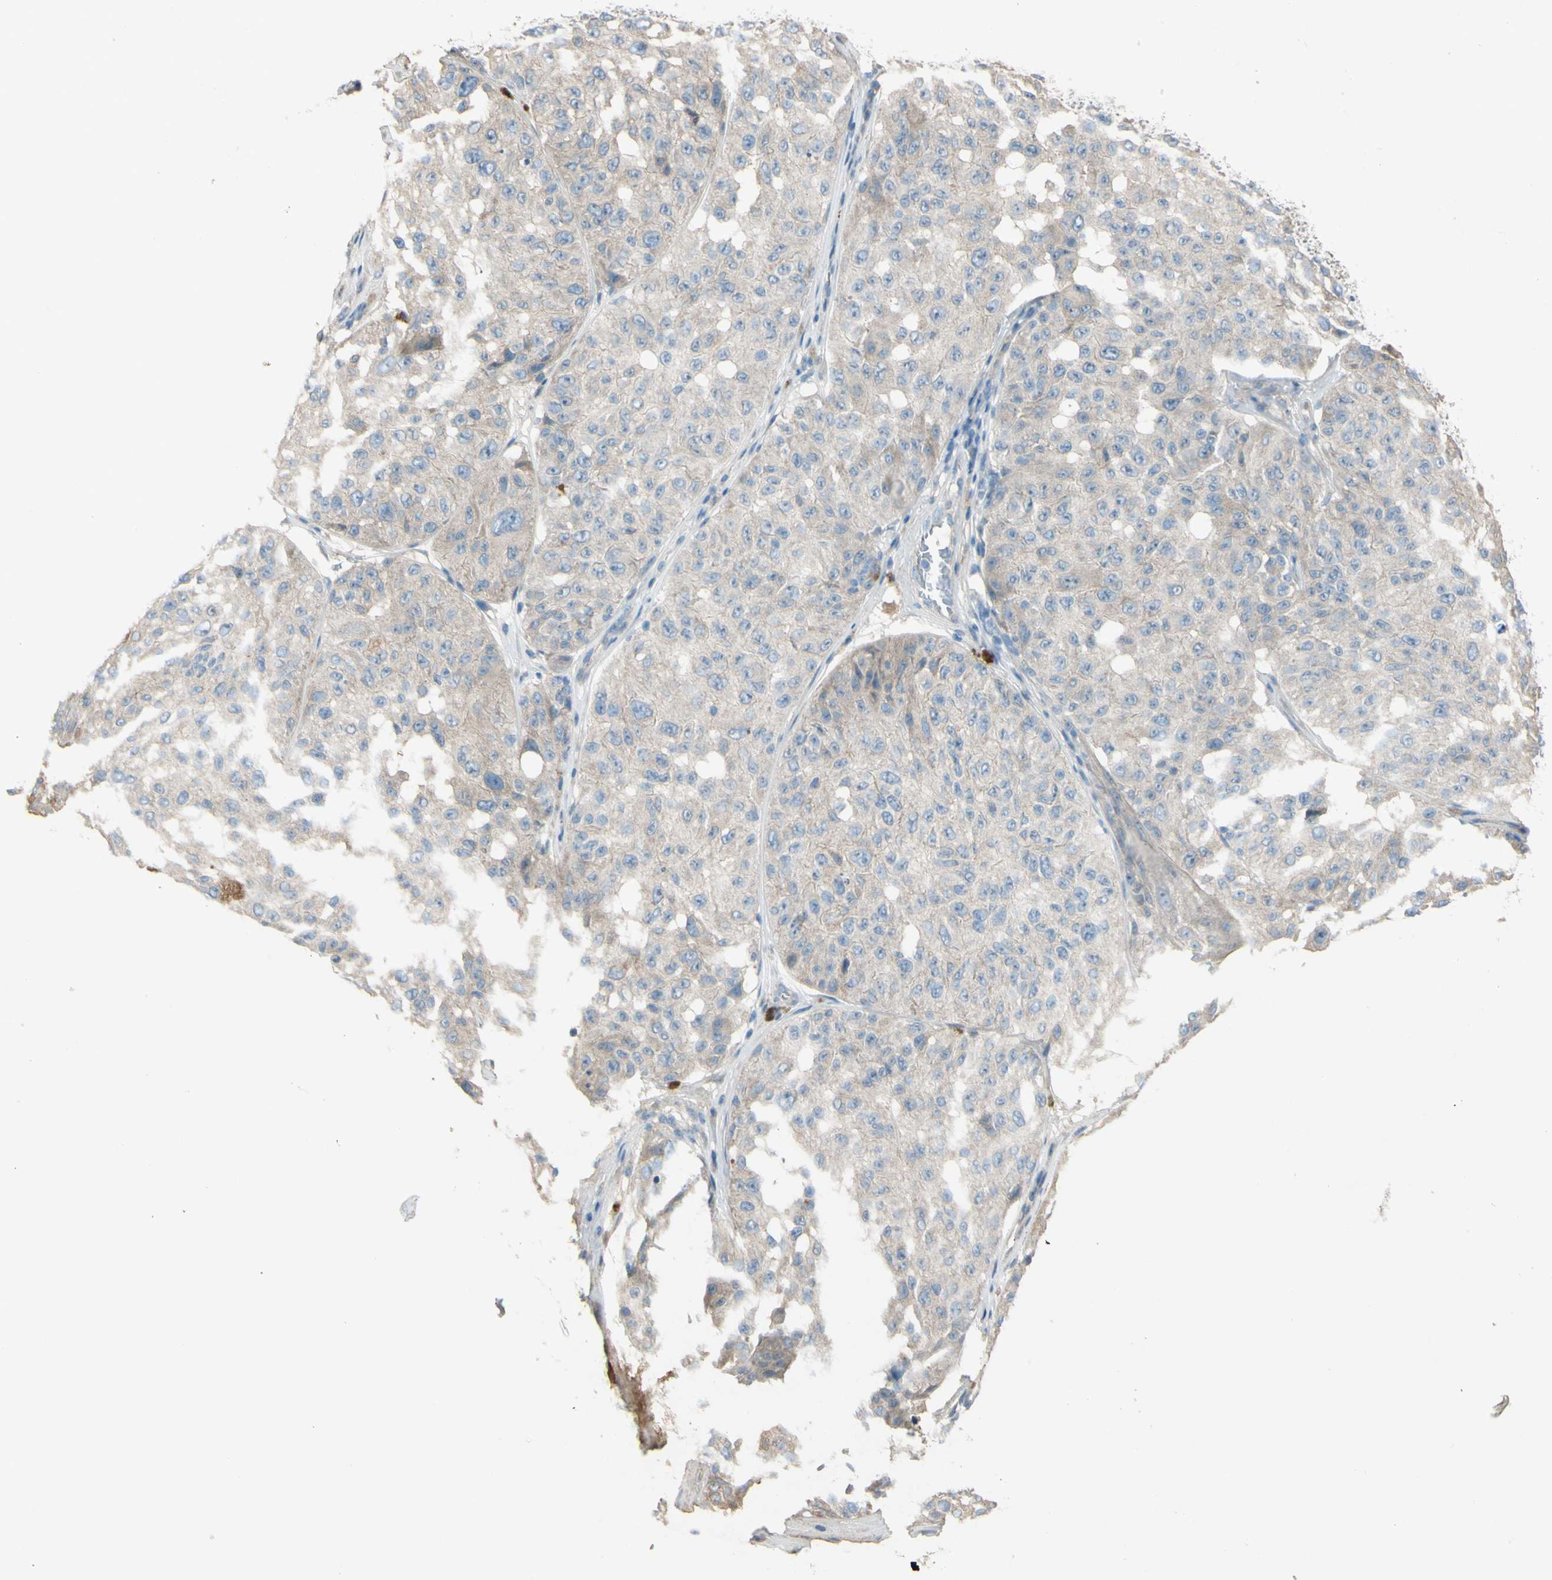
{"staining": {"intensity": "negative", "quantity": "none", "location": "none"}, "tissue": "melanoma", "cell_type": "Tumor cells", "image_type": "cancer", "snomed": [{"axis": "morphology", "description": "Malignant melanoma, NOS"}, {"axis": "topography", "description": "Skin"}], "caption": "A histopathology image of human malignant melanoma is negative for staining in tumor cells. (Immunohistochemistry (ihc), brightfield microscopy, high magnification).", "gene": "ATRN", "patient": {"sex": "female", "age": 46}}